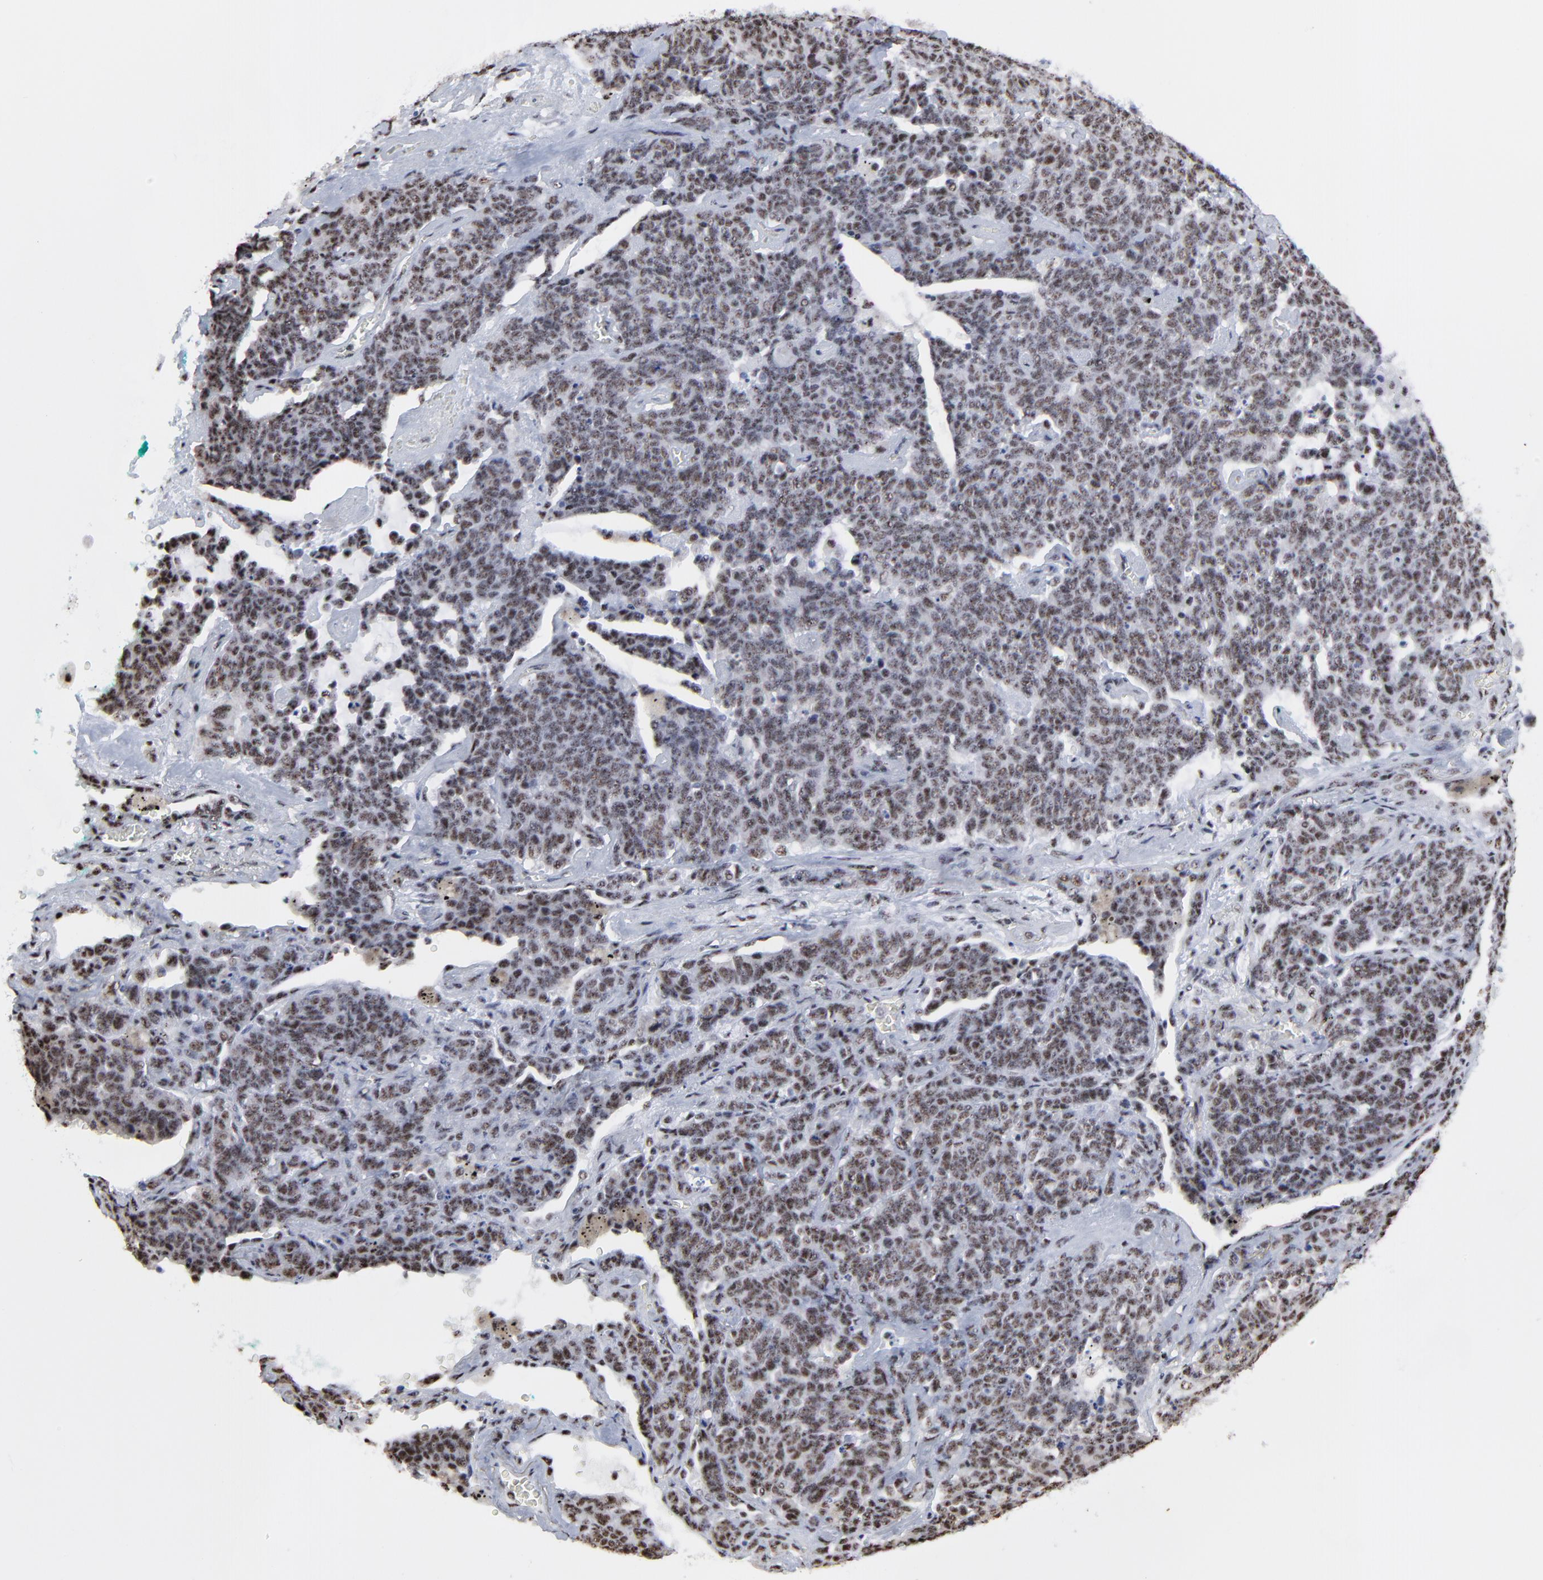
{"staining": {"intensity": "weak", "quantity": ">75%", "location": "nuclear"}, "tissue": "lung cancer", "cell_type": "Tumor cells", "image_type": "cancer", "snomed": [{"axis": "morphology", "description": "Neoplasm, malignant, NOS"}, {"axis": "topography", "description": "Lung"}], "caption": "Weak nuclear protein staining is seen in approximately >75% of tumor cells in lung neoplasm (malignant).", "gene": "MBD4", "patient": {"sex": "female", "age": 58}}